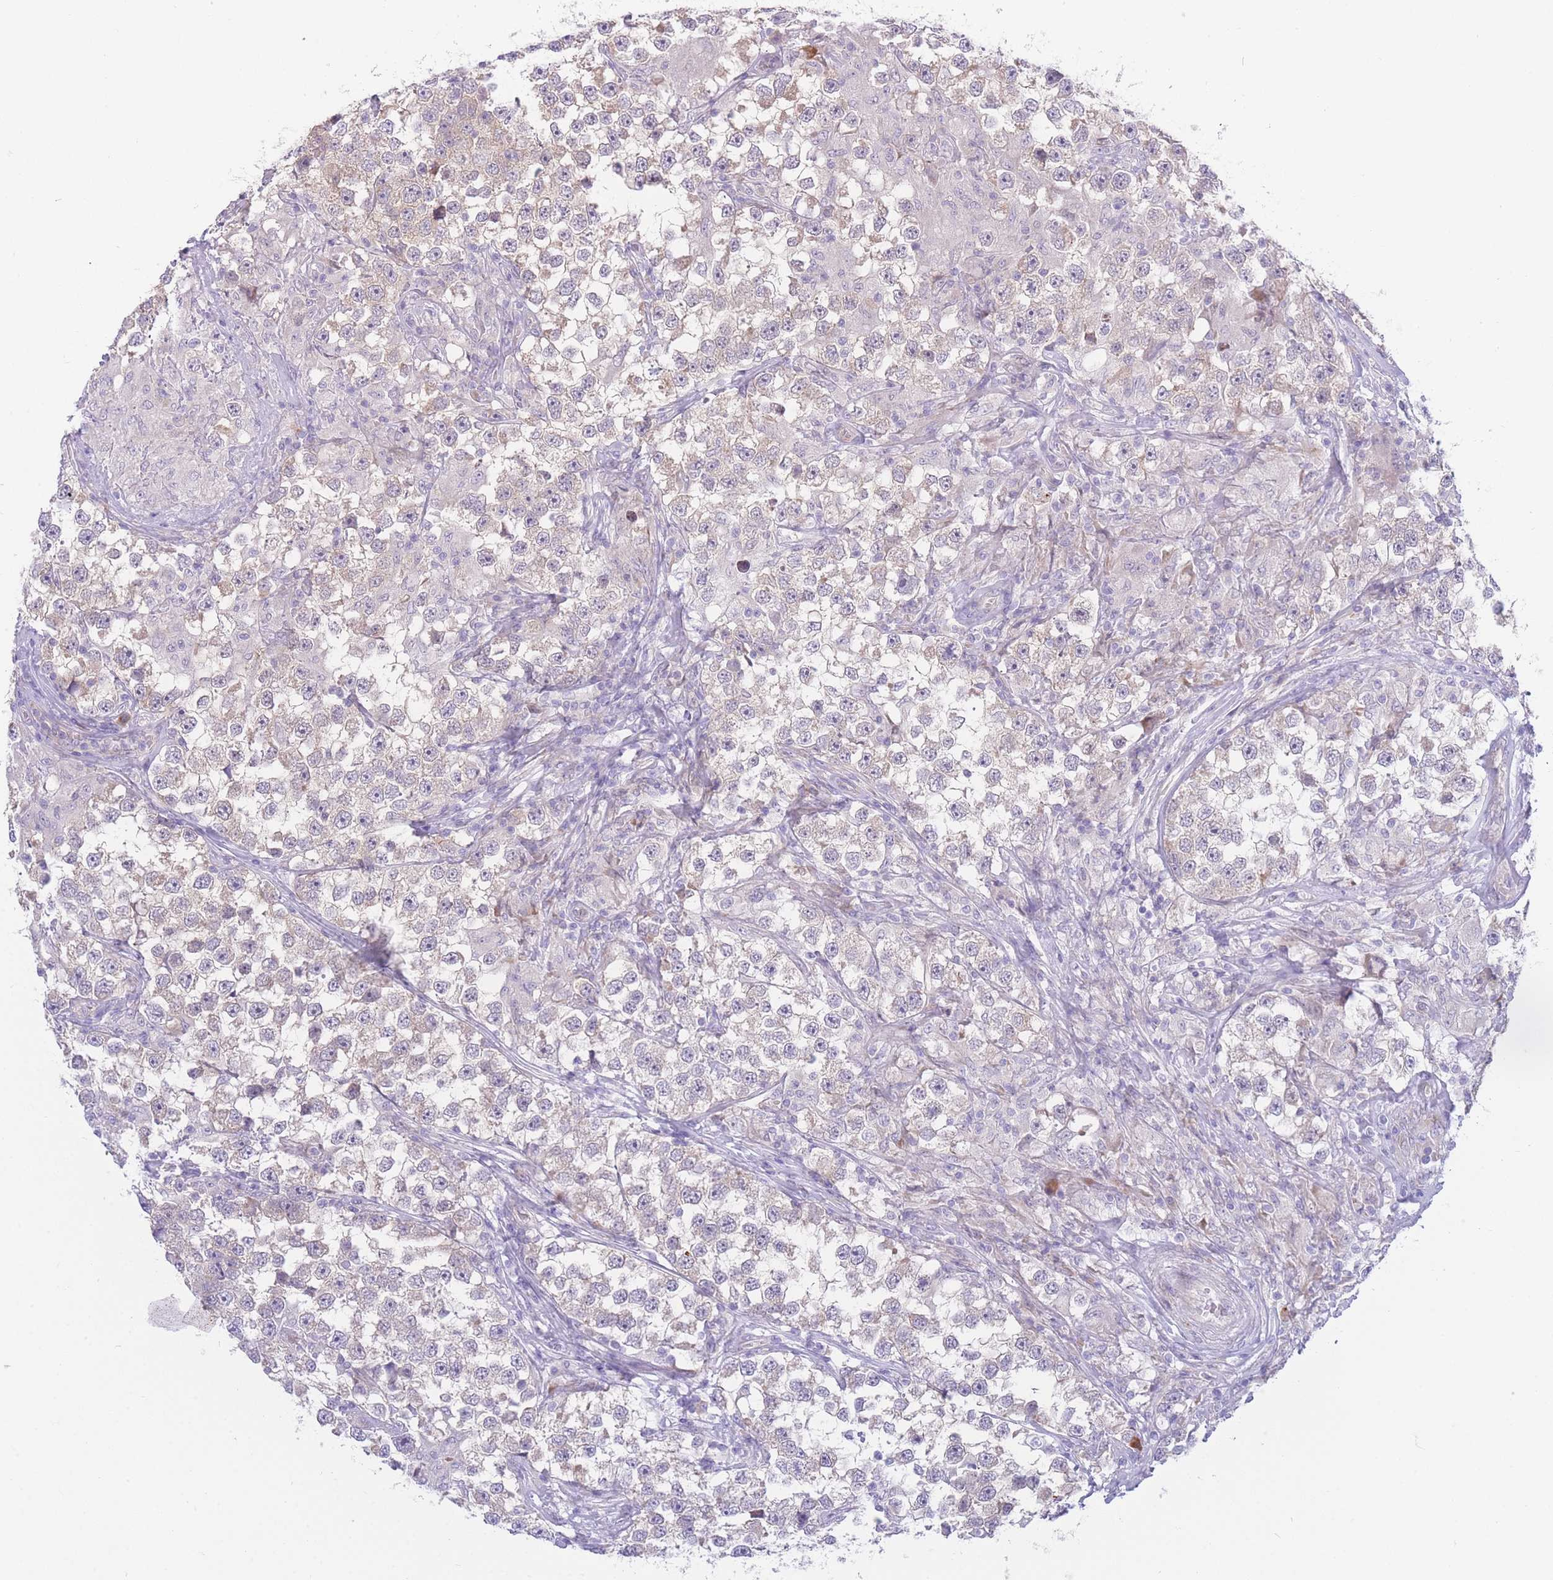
{"staining": {"intensity": "negative", "quantity": "none", "location": "none"}, "tissue": "testis cancer", "cell_type": "Tumor cells", "image_type": "cancer", "snomed": [{"axis": "morphology", "description": "Seminoma, NOS"}, {"axis": "topography", "description": "Testis"}], "caption": "IHC image of neoplastic tissue: testis cancer (seminoma) stained with DAB (3,3'-diaminobenzidine) demonstrates no significant protein positivity in tumor cells. (DAB (3,3'-diaminobenzidine) immunohistochemistry (IHC), high magnification).", "gene": "ZNF510", "patient": {"sex": "male", "age": 46}}